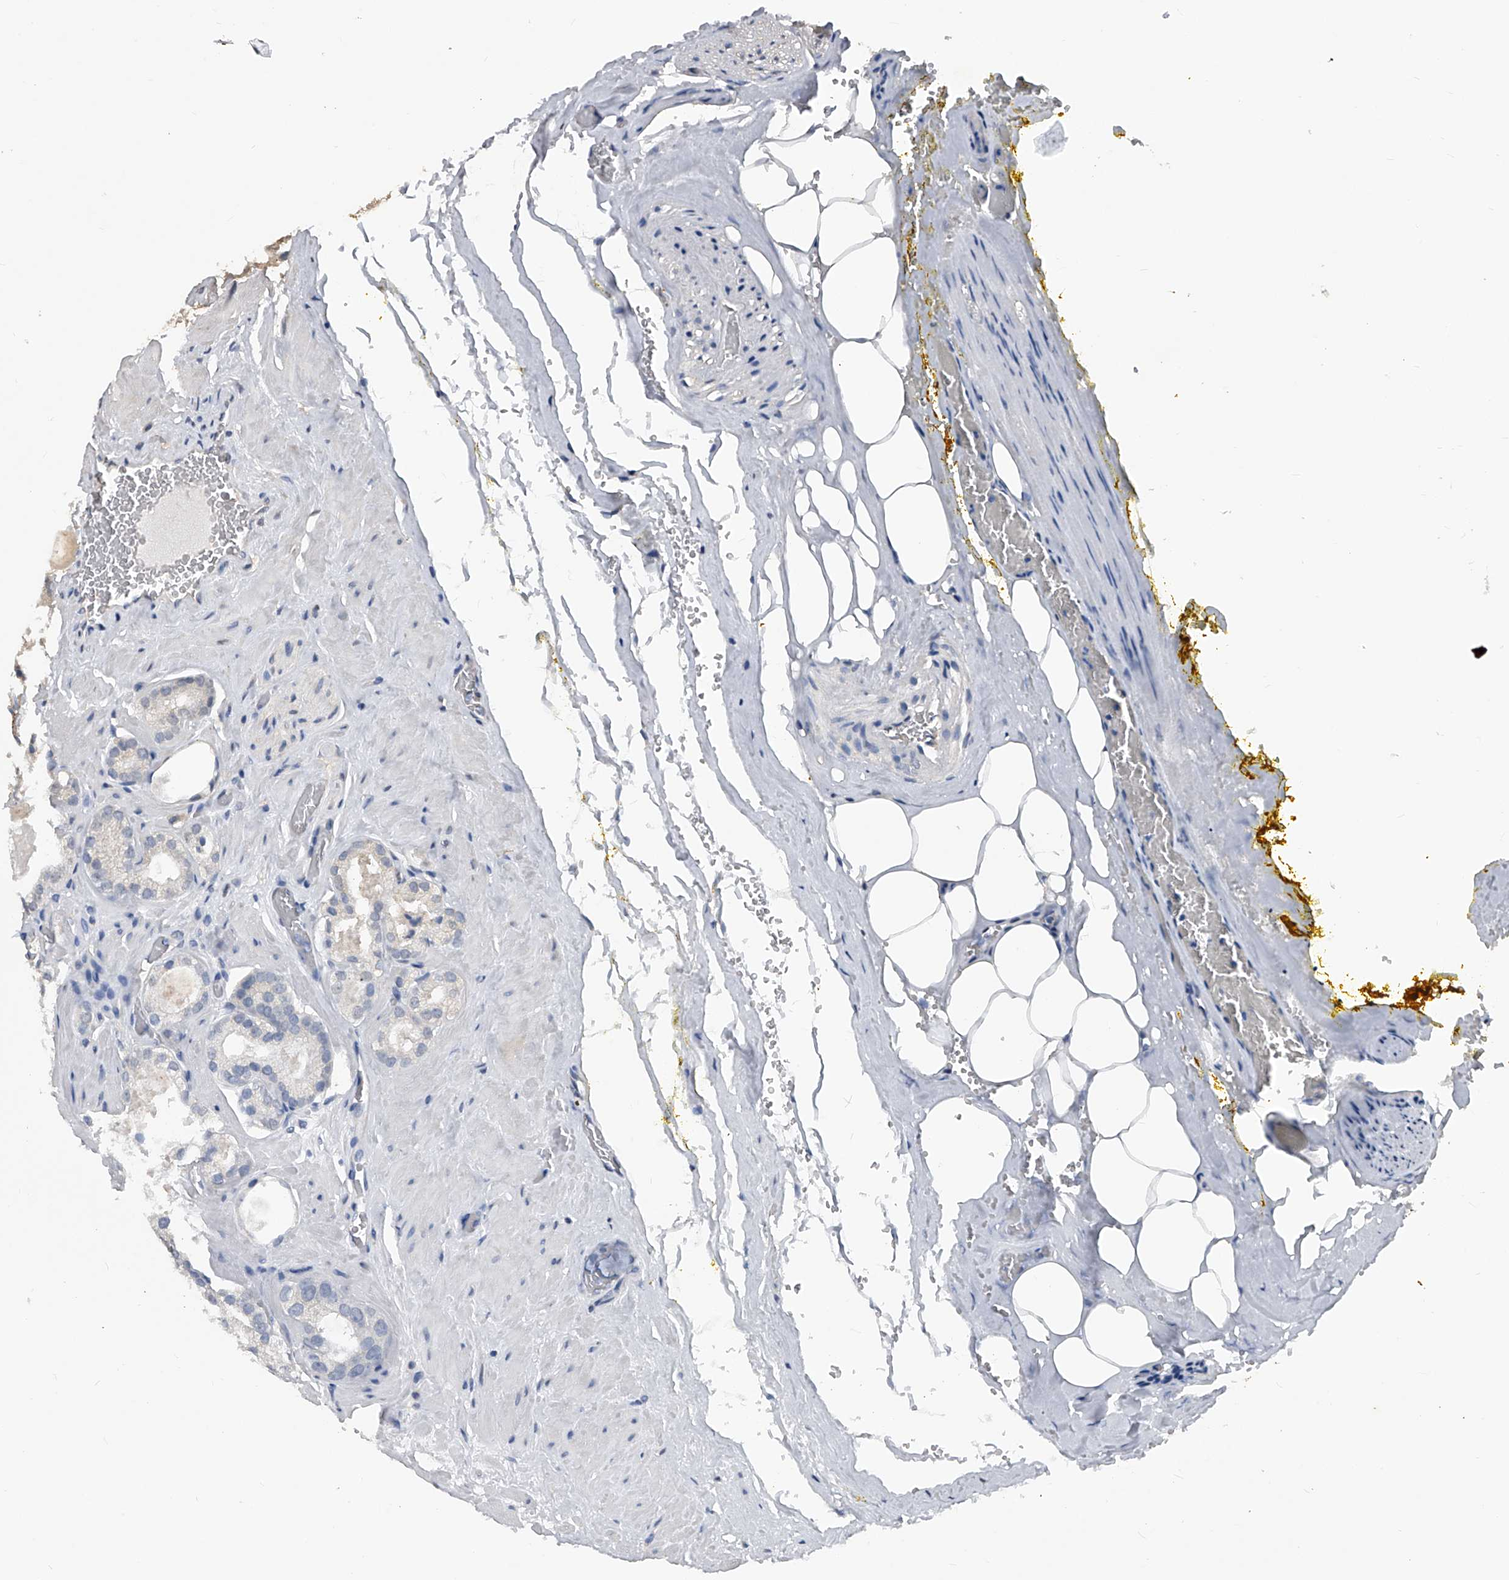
{"staining": {"intensity": "negative", "quantity": "none", "location": "none"}, "tissue": "prostate cancer", "cell_type": "Tumor cells", "image_type": "cancer", "snomed": [{"axis": "morphology", "description": "Adenocarcinoma, High grade"}, {"axis": "topography", "description": "Prostate"}], "caption": "IHC histopathology image of human high-grade adenocarcinoma (prostate) stained for a protein (brown), which displays no positivity in tumor cells. The staining was performed using DAB (3,3'-diaminobenzidine) to visualize the protein expression in brown, while the nuclei were stained in blue with hematoxylin (Magnification: 20x).", "gene": "FBXL4", "patient": {"sex": "male", "age": 64}}